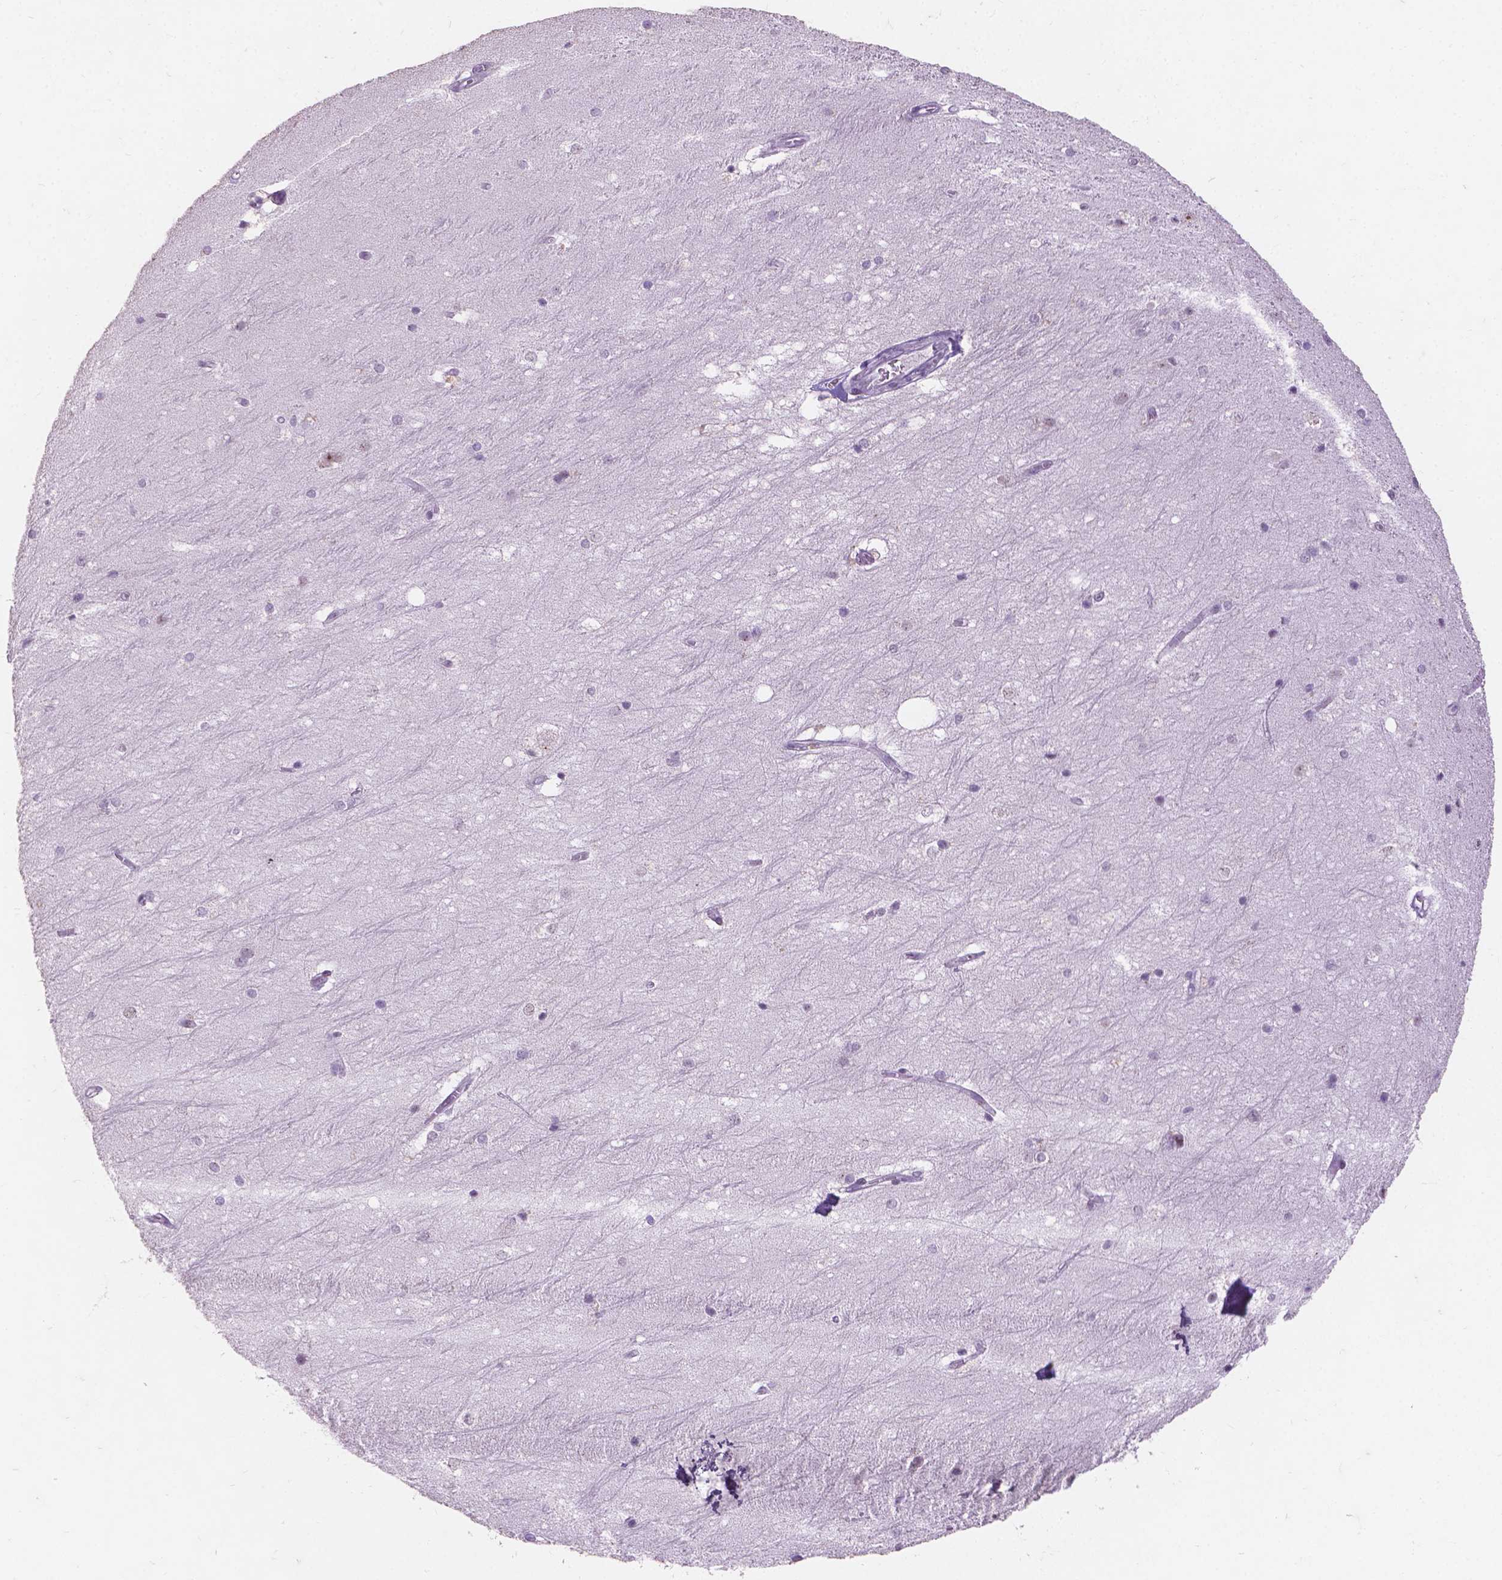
{"staining": {"intensity": "negative", "quantity": "none", "location": "none"}, "tissue": "hippocampus", "cell_type": "Glial cells", "image_type": "normal", "snomed": [{"axis": "morphology", "description": "Normal tissue, NOS"}, {"axis": "topography", "description": "Cerebral cortex"}, {"axis": "topography", "description": "Hippocampus"}], "caption": "Protein analysis of benign hippocampus shows no significant positivity in glial cells. (DAB immunohistochemistry (IHC) with hematoxylin counter stain).", "gene": "COIL", "patient": {"sex": "female", "age": 19}}